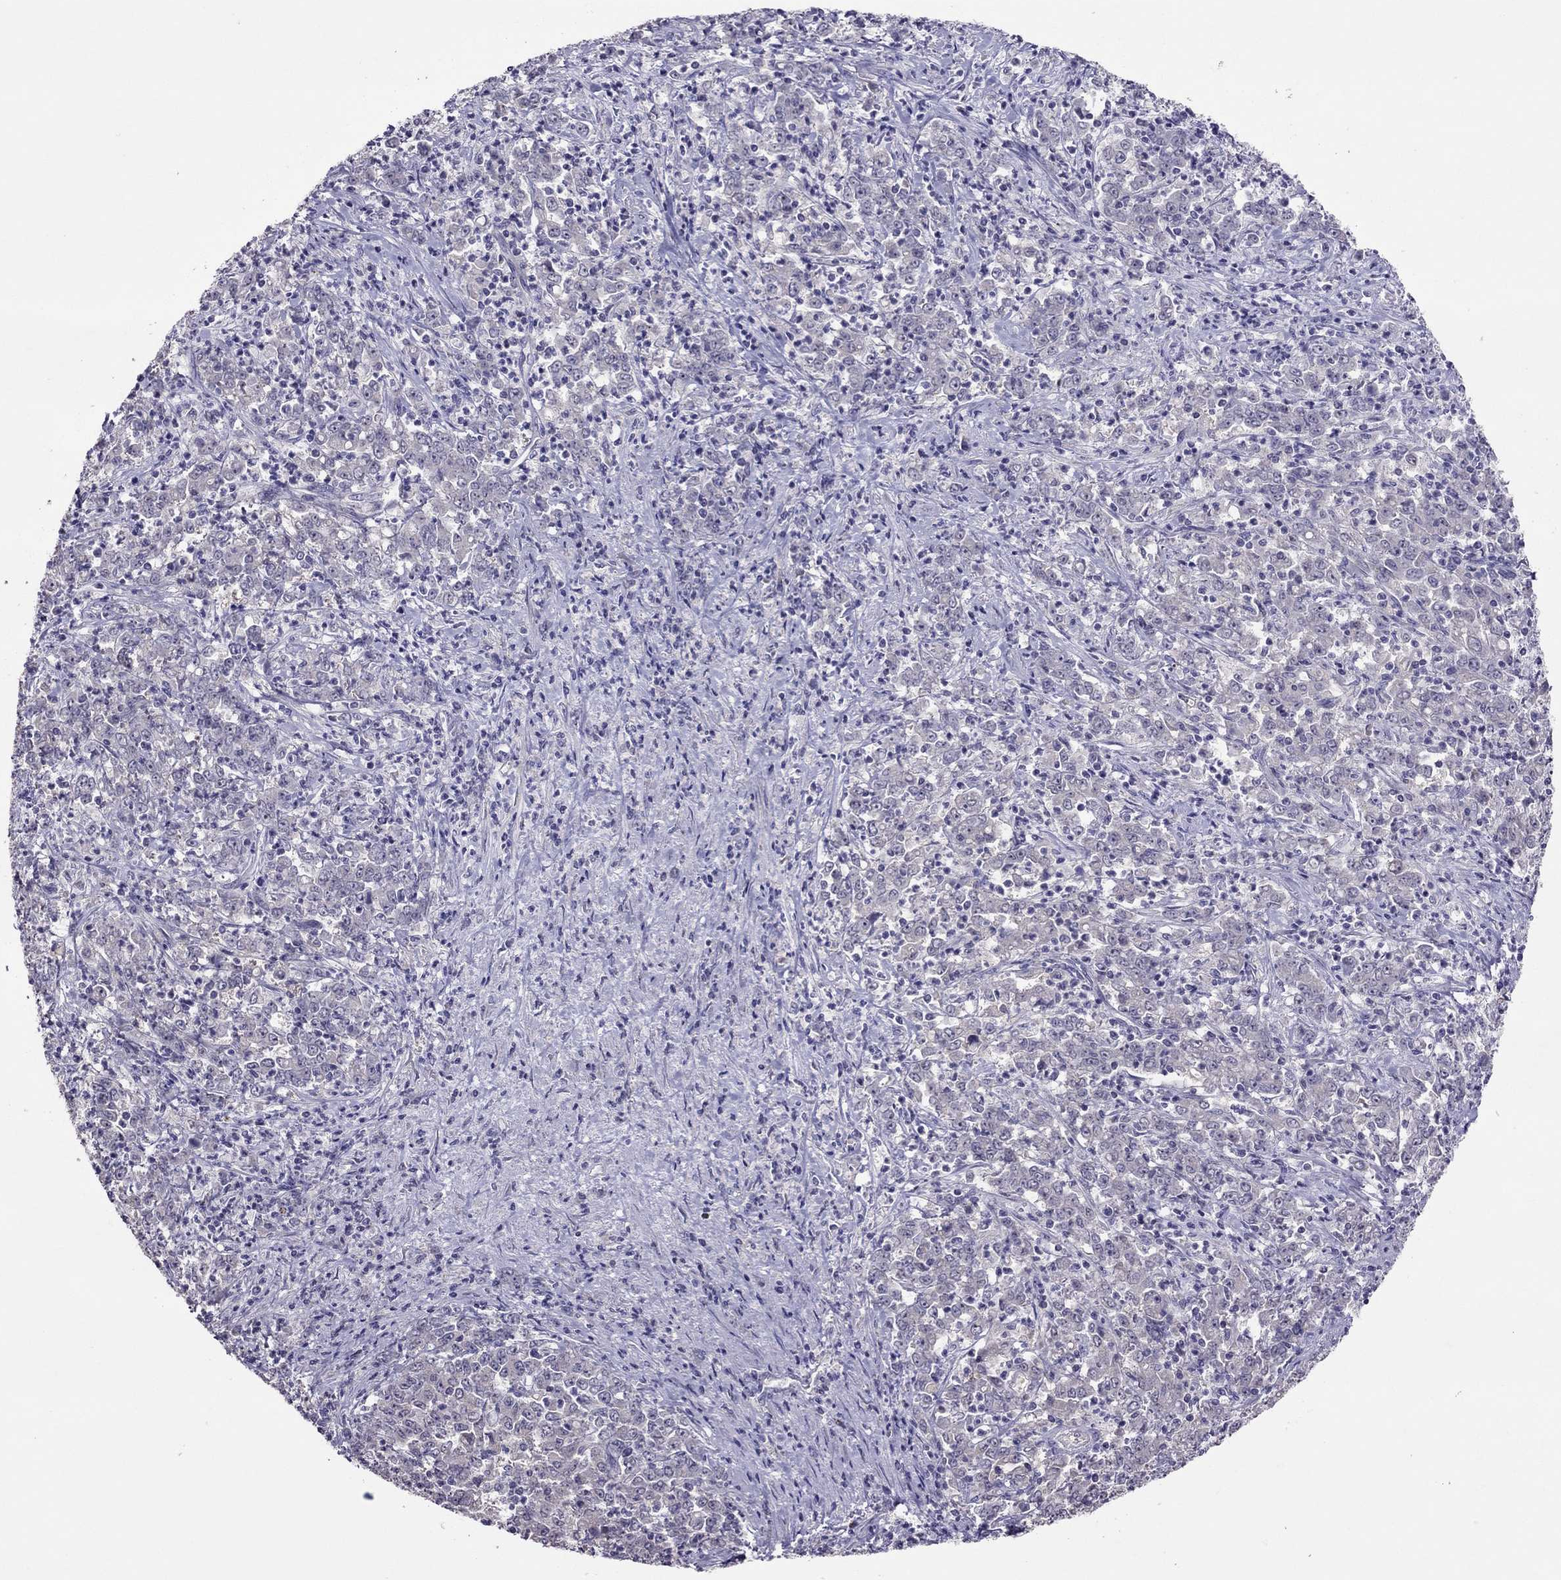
{"staining": {"intensity": "negative", "quantity": "none", "location": "none"}, "tissue": "stomach cancer", "cell_type": "Tumor cells", "image_type": "cancer", "snomed": [{"axis": "morphology", "description": "Adenocarcinoma, NOS"}, {"axis": "topography", "description": "Stomach, lower"}], "caption": "A high-resolution micrograph shows immunohistochemistry (IHC) staining of stomach cancer, which demonstrates no significant expression in tumor cells.", "gene": "LRRC46", "patient": {"sex": "female", "age": 71}}